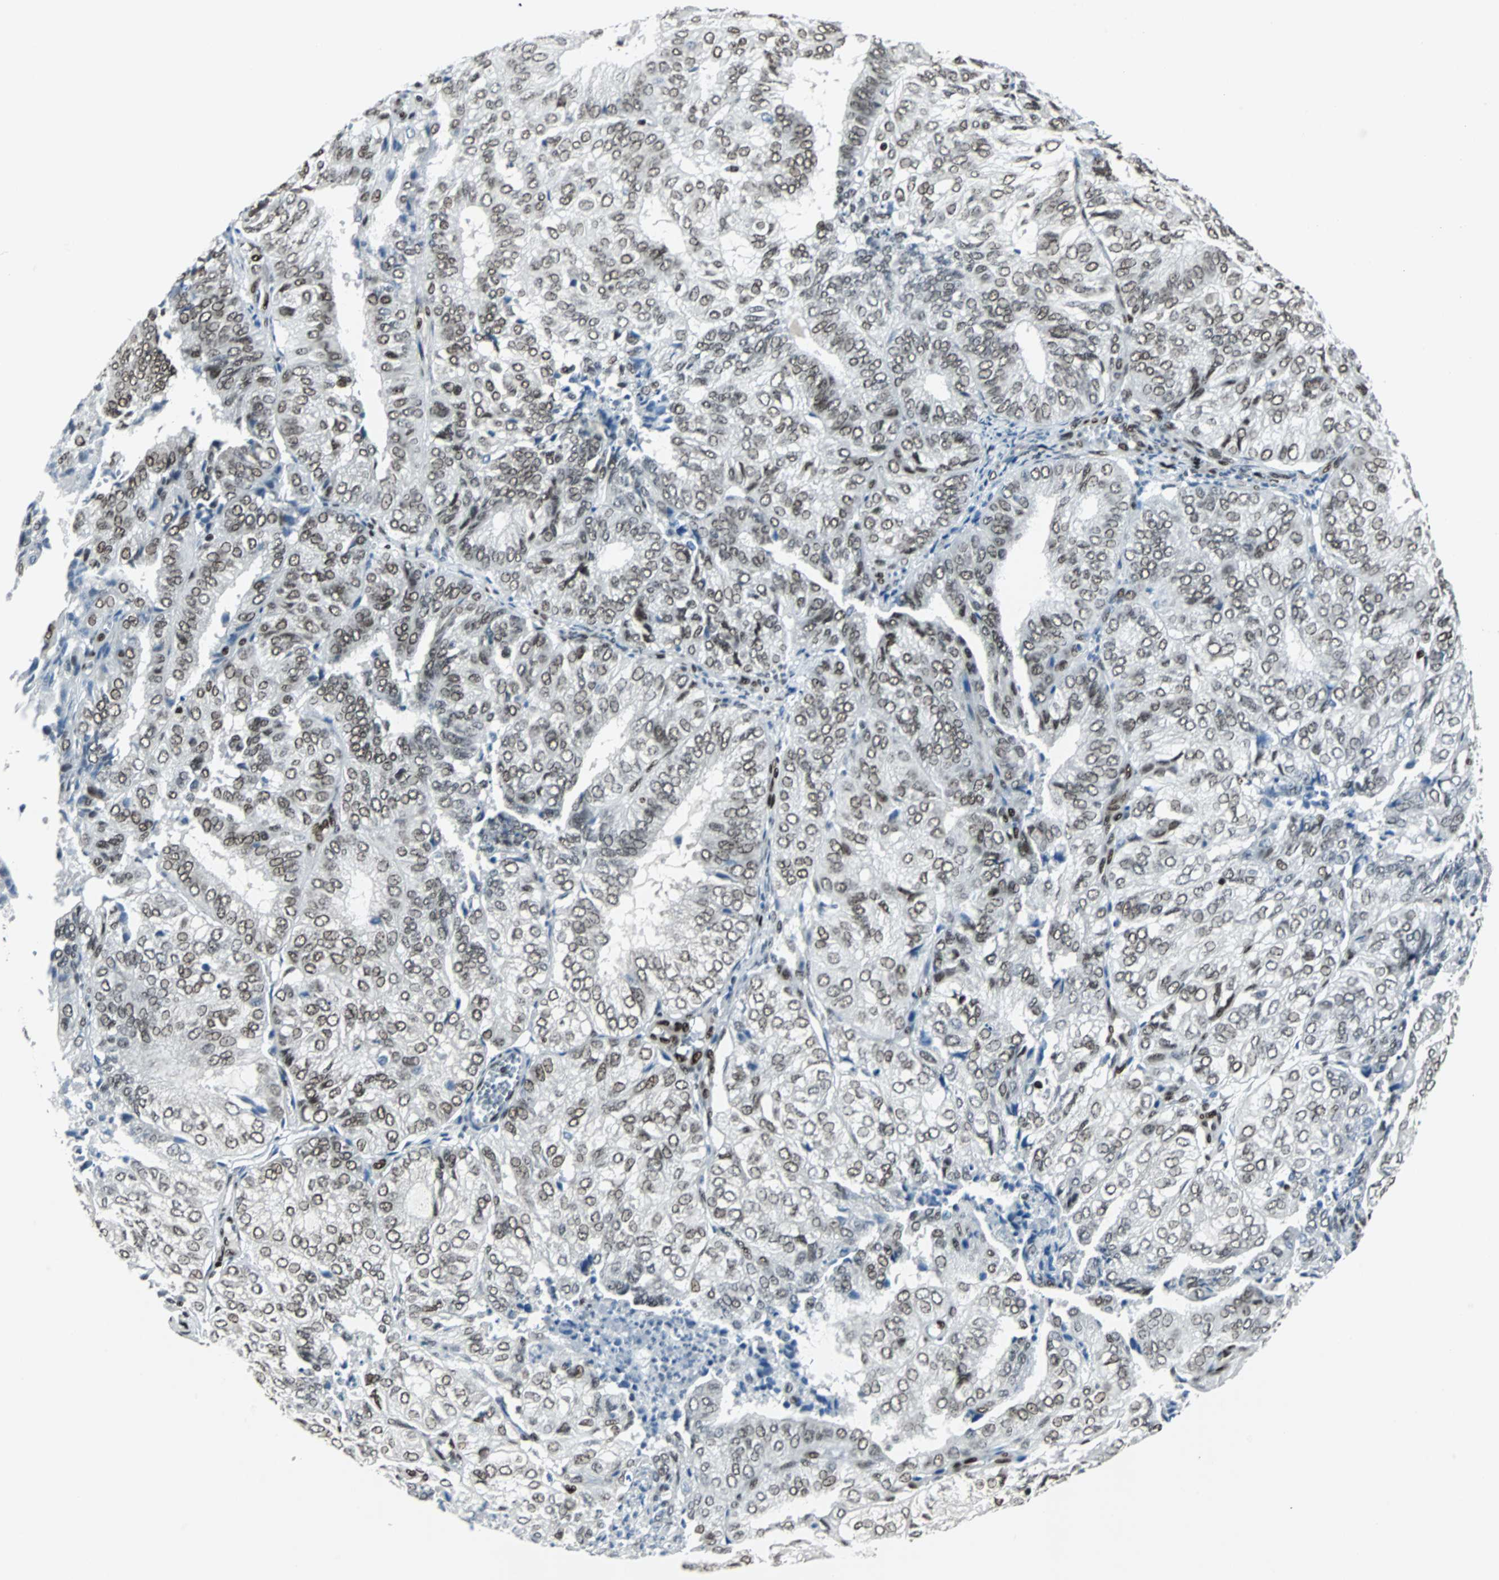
{"staining": {"intensity": "moderate", "quantity": ">75%", "location": "nuclear"}, "tissue": "endometrial cancer", "cell_type": "Tumor cells", "image_type": "cancer", "snomed": [{"axis": "morphology", "description": "Adenocarcinoma, NOS"}, {"axis": "topography", "description": "Uterus"}], "caption": "This photomicrograph exhibits endometrial cancer stained with immunohistochemistry (IHC) to label a protein in brown. The nuclear of tumor cells show moderate positivity for the protein. Nuclei are counter-stained blue.", "gene": "MEF2D", "patient": {"sex": "female", "age": 60}}